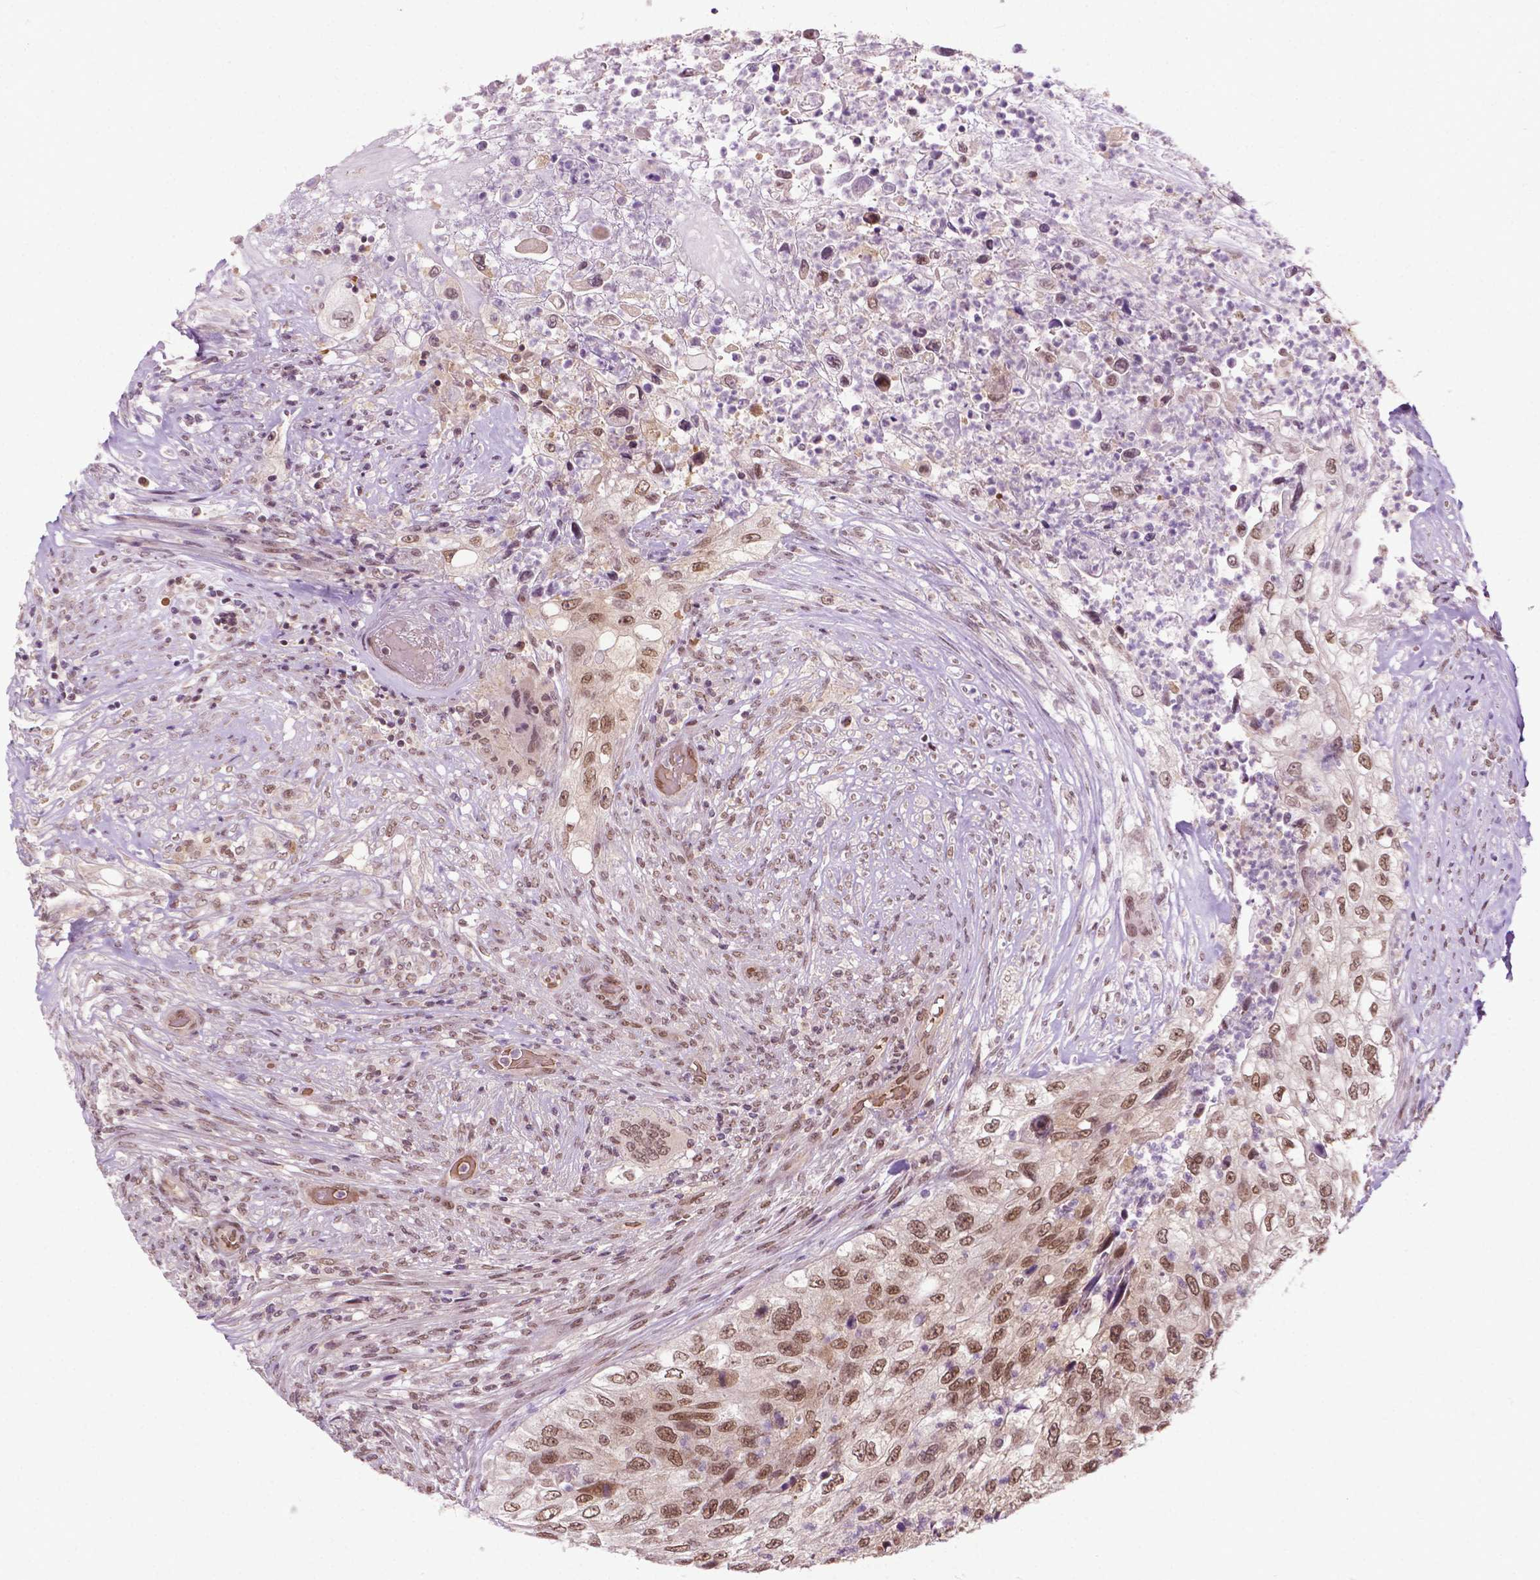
{"staining": {"intensity": "moderate", "quantity": ">75%", "location": "nuclear"}, "tissue": "urothelial cancer", "cell_type": "Tumor cells", "image_type": "cancer", "snomed": [{"axis": "morphology", "description": "Urothelial carcinoma, High grade"}, {"axis": "topography", "description": "Urinary bladder"}], "caption": "Immunohistochemical staining of urothelial cancer shows medium levels of moderate nuclear positivity in approximately >75% of tumor cells.", "gene": "UBQLN4", "patient": {"sex": "female", "age": 60}}